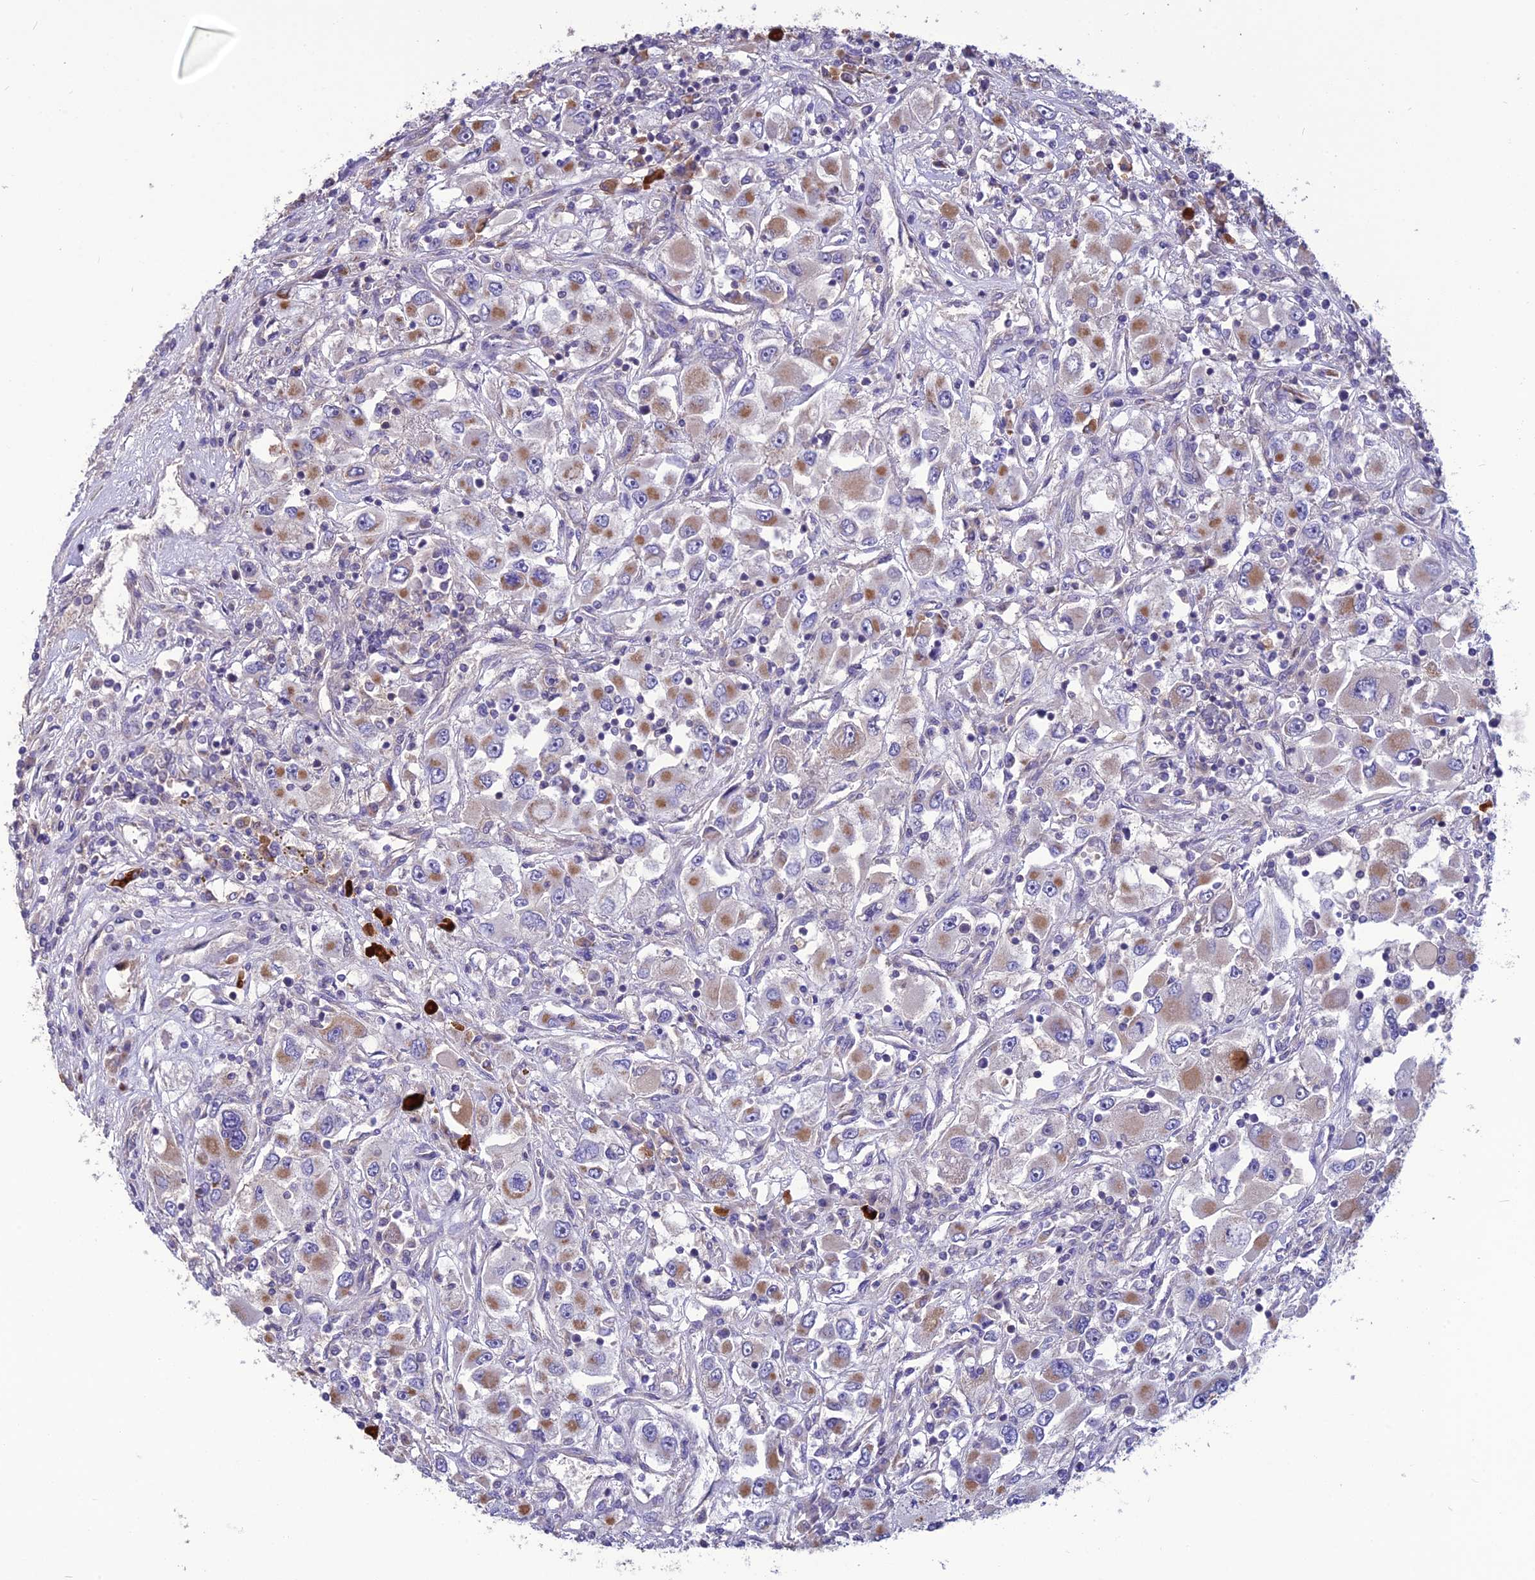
{"staining": {"intensity": "moderate", "quantity": "25%-75%", "location": "cytoplasmic/membranous"}, "tissue": "renal cancer", "cell_type": "Tumor cells", "image_type": "cancer", "snomed": [{"axis": "morphology", "description": "Adenocarcinoma, NOS"}, {"axis": "topography", "description": "Kidney"}], "caption": "Renal adenocarcinoma was stained to show a protein in brown. There is medium levels of moderate cytoplasmic/membranous staining in approximately 25%-75% of tumor cells. The staining is performed using DAB (3,3'-diaminobenzidine) brown chromogen to label protein expression. The nuclei are counter-stained blue using hematoxylin.", "gene": "PSMF1", "patient": {"sex": "female", "age": 52}}